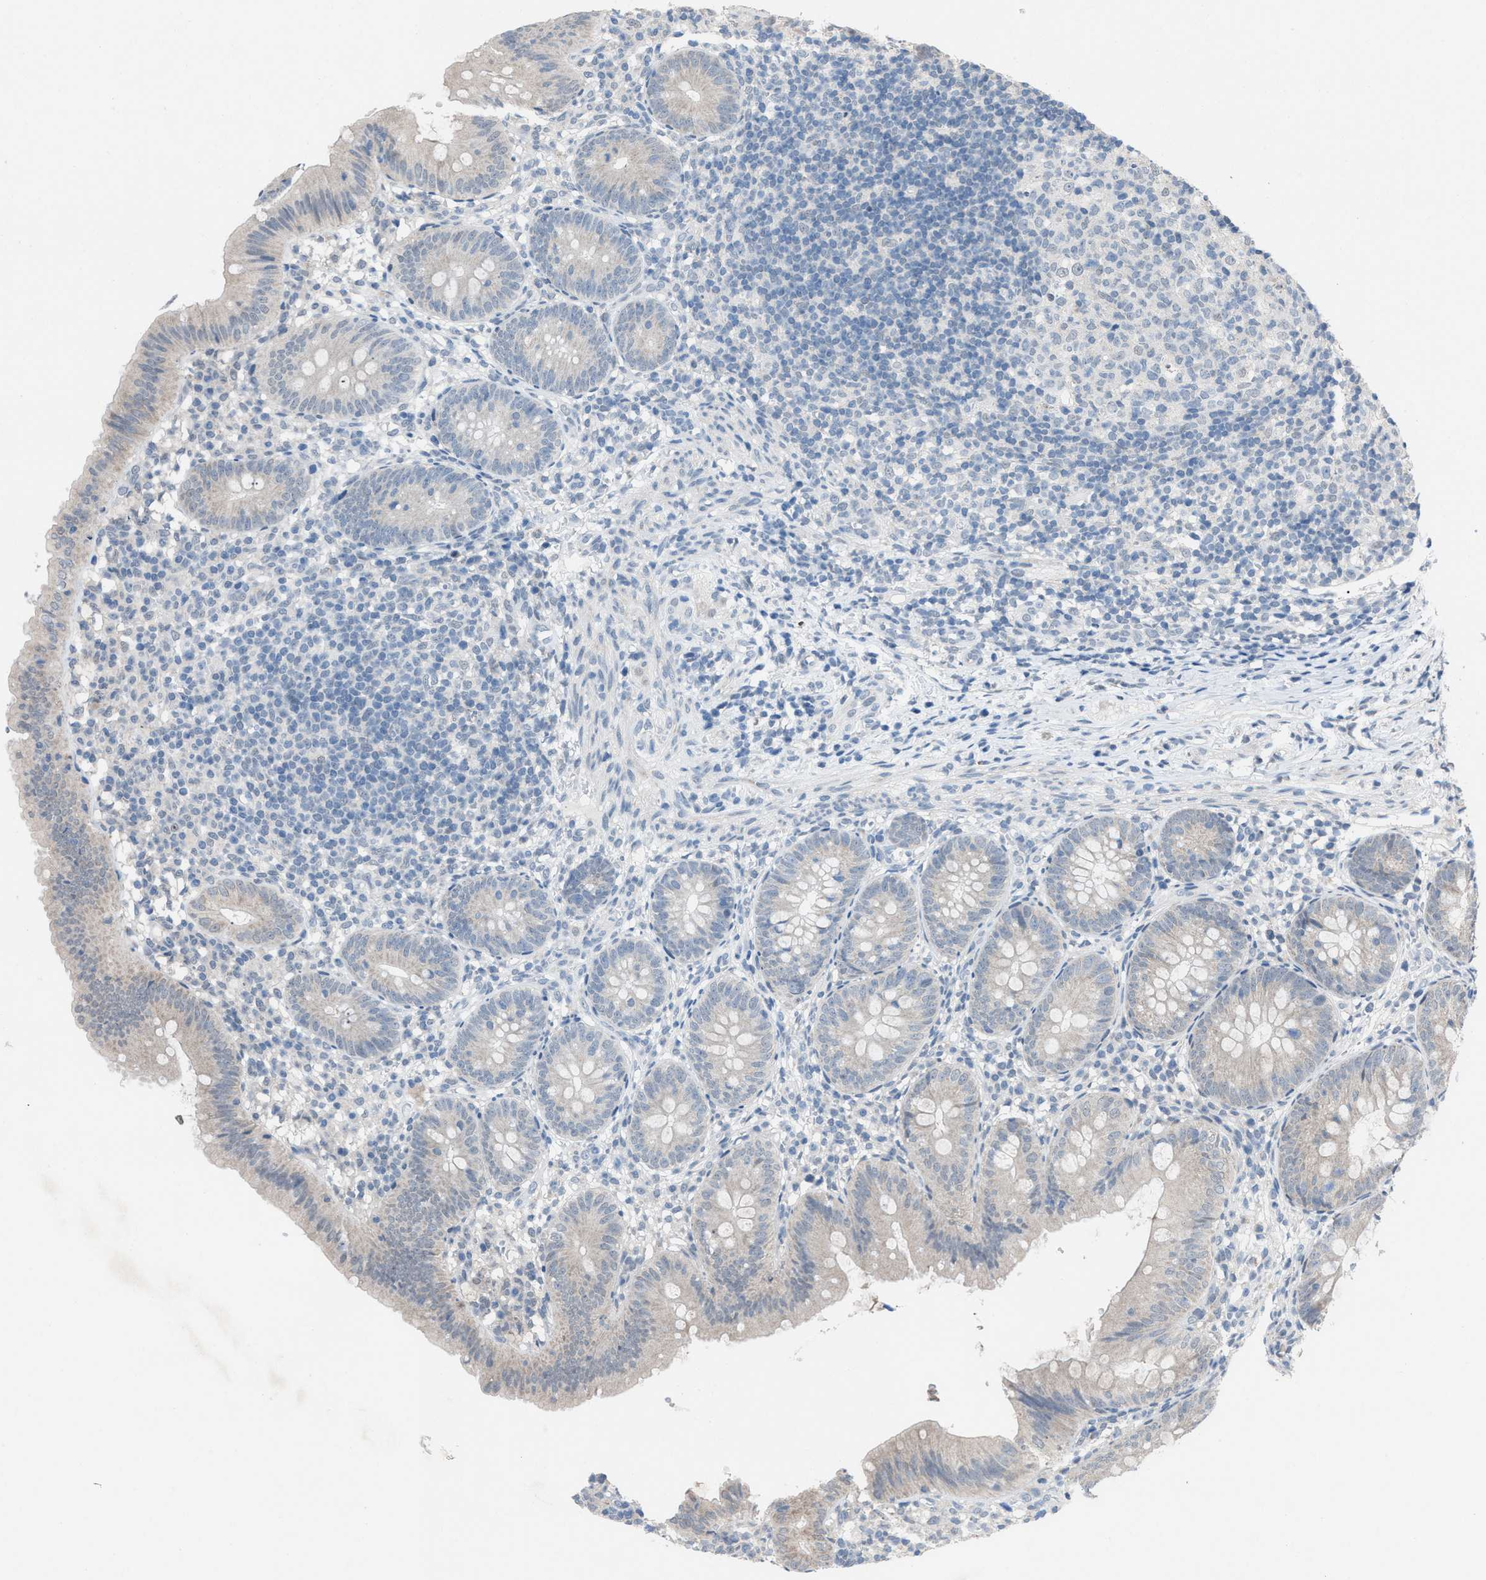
{"staining": {"intensity": "negative", "quantity": "none", "location": "none"}, "tissue": "appendix", "cell_type": "Glandular cells", "image_type": "normal", "snomed": [{"axis": "morphology", "description": "Normal tissue, NOS"}, {"axis": "topography", "description": "Appendix"}], "caption": "DAB (3,3'-diaminobenzidine) immunohistochemical staining of benign human appendix reveals no significant staining in glandular cells. The staining is performed using DAB (3,3'-diaminobenzidine) brown chromogen with nuclei counter-stained in using hematoxylin.", "gene": "ANAPC11", "patient": {"sex": "male", "age": 1}}